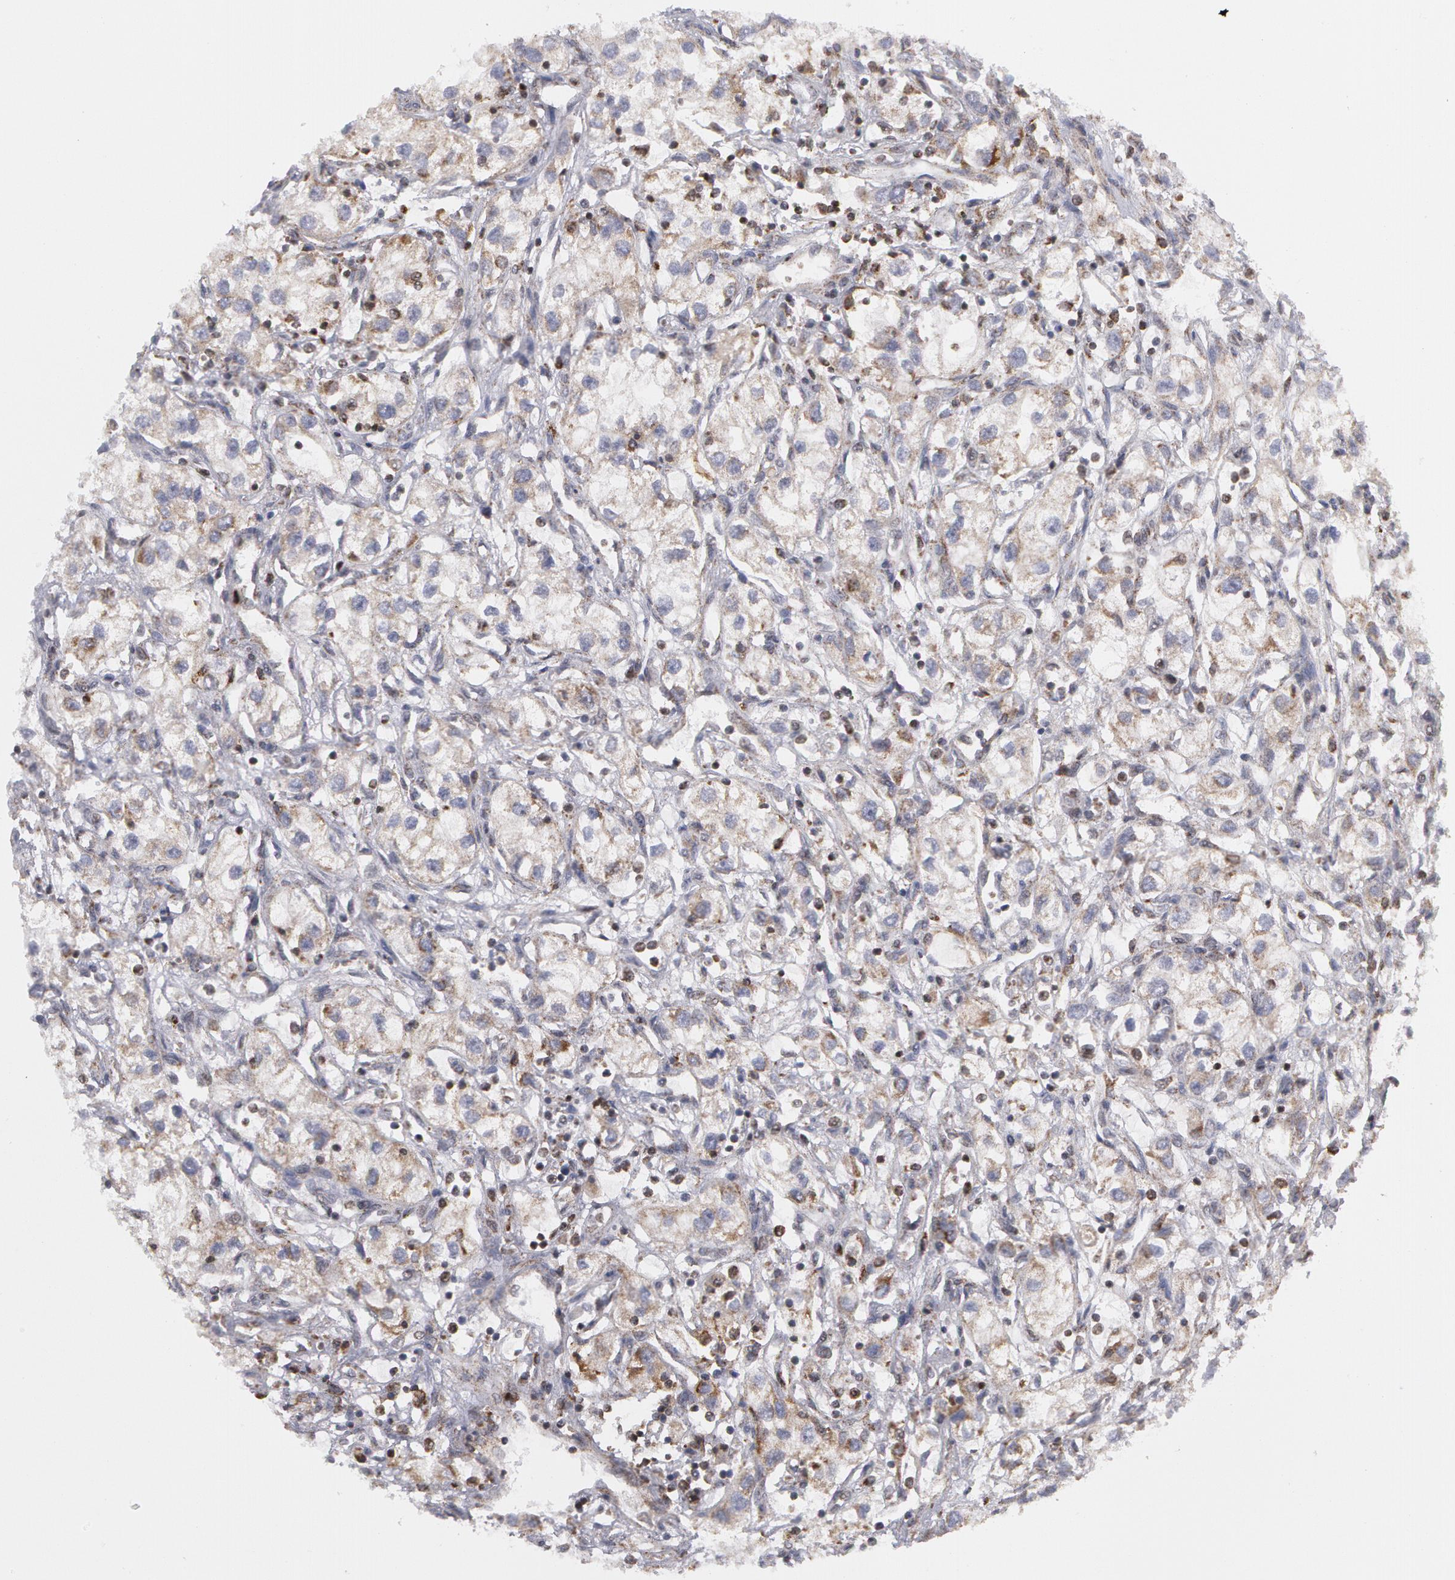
{"staining": {"intensity": "weak", "quantity": "<25%", "location": "cytoplasmic/membranous"}, "tissue": "renal cancer", "cell_type": "Tumor cells", "image_type": "cancer", "snomed": [{"axis": "morphology", "description": "Adenocarcinoma, NOS"}, {"axis": "topography", "description": "Kidney"}], "caption": "DAB (3,3'-diaminobenzidine) immunohistochemical staining of renal cancer (adenocarcinoma) shows no significant expression in tumor cells.", "gene": "ERBB2", "patient": {"sex": "male", "age": 57}}